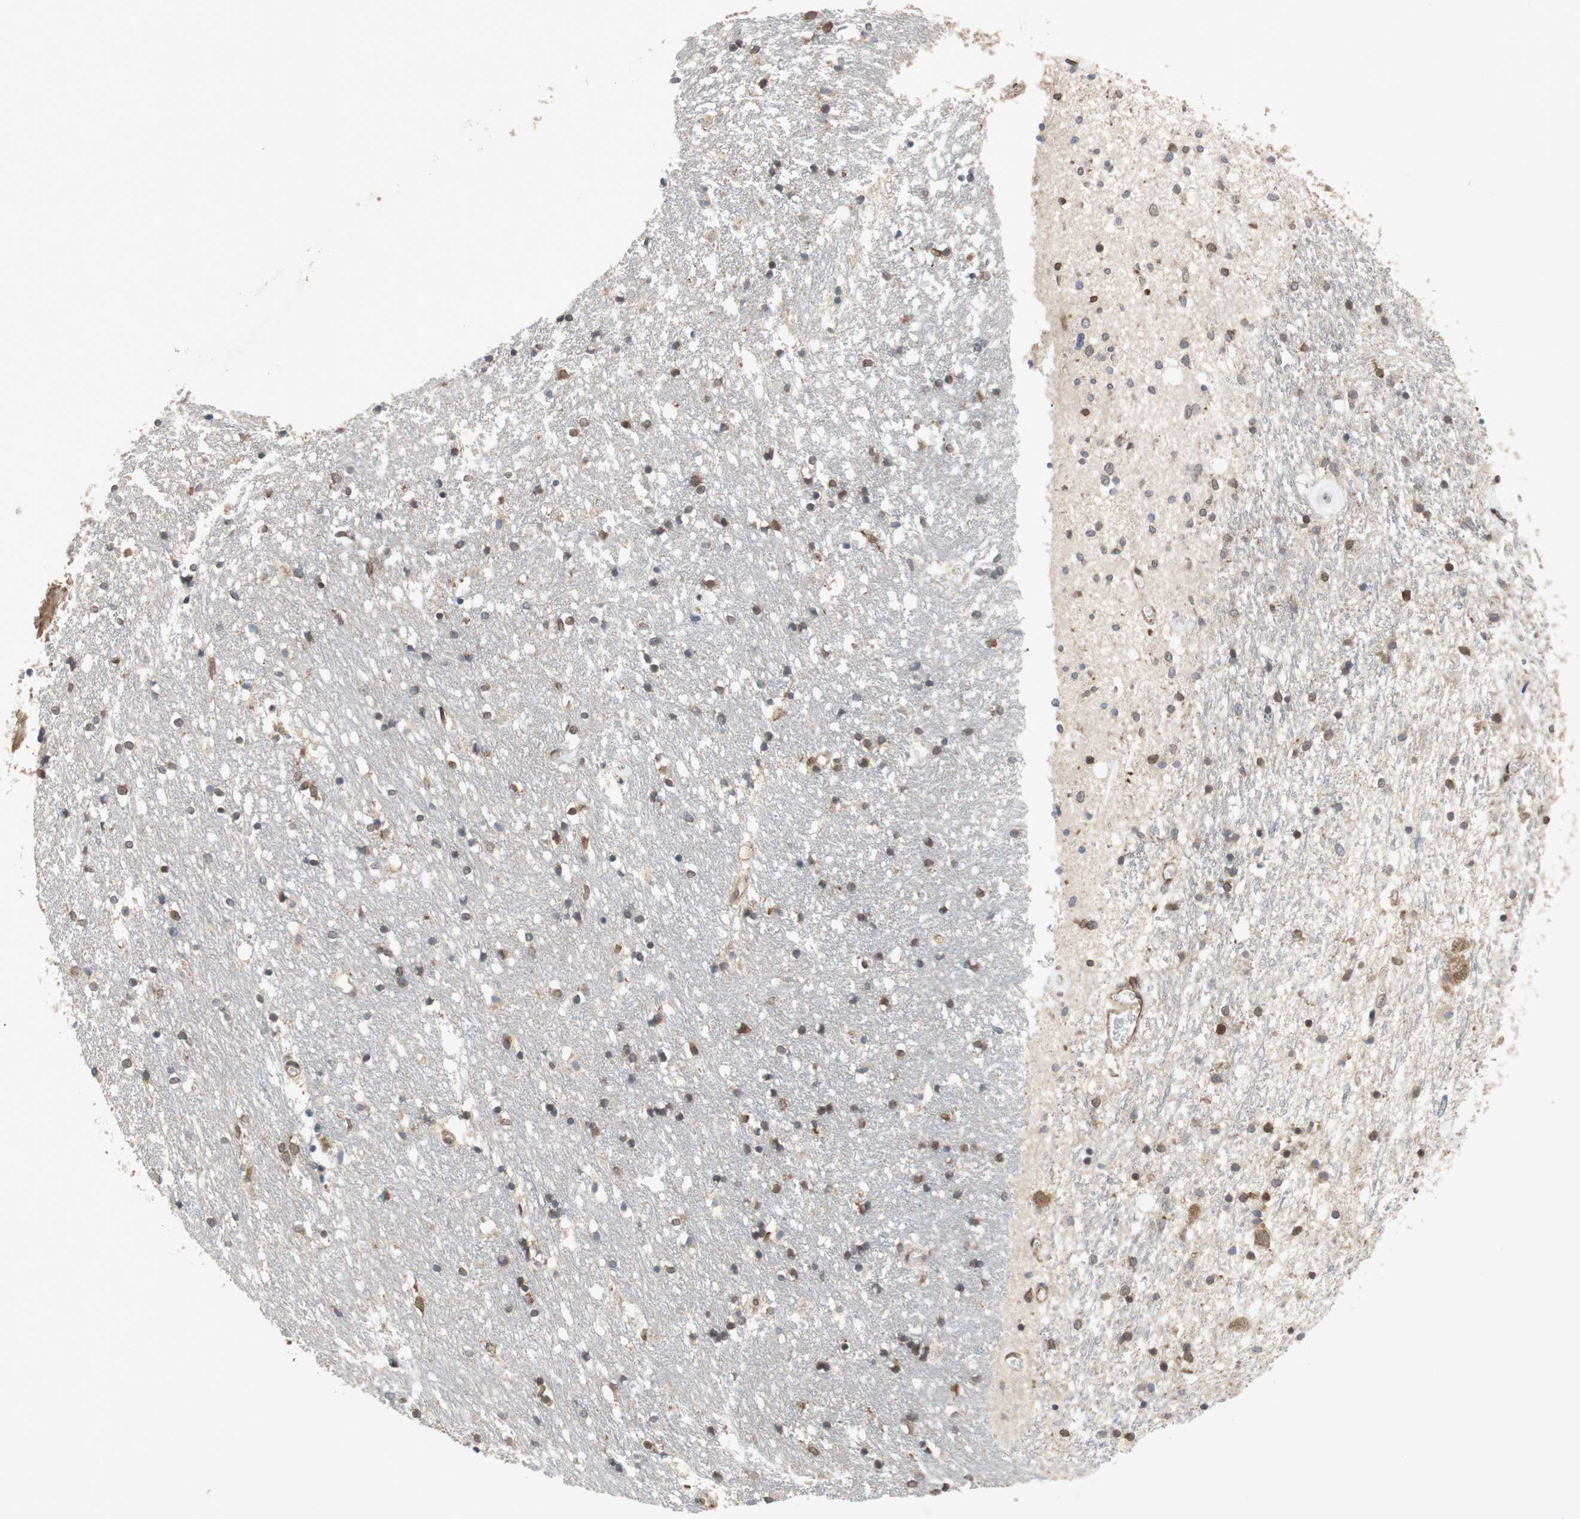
{"staining": {"intensity": "moderate", "quantity": "<25%", "location": "cytoplasmic/membranous,nuclear"}, "tissue": "caudate", "cell_type": "Glial cells", "image_type": "normal", "snomed": [{"axis": "morphology", "description": "Normal tissue, NOS"}, {"axis": "topography", "description": "Lateral ventricle wall"}], "caption": "The image exhibits staining of unremarkable caudate, revealing moderate cytoplasmic/membranous,nuclear protein expression (brown color) within glial cells.", "gene": "AUP1", "patient": {"sex": "female", "age": 54}}